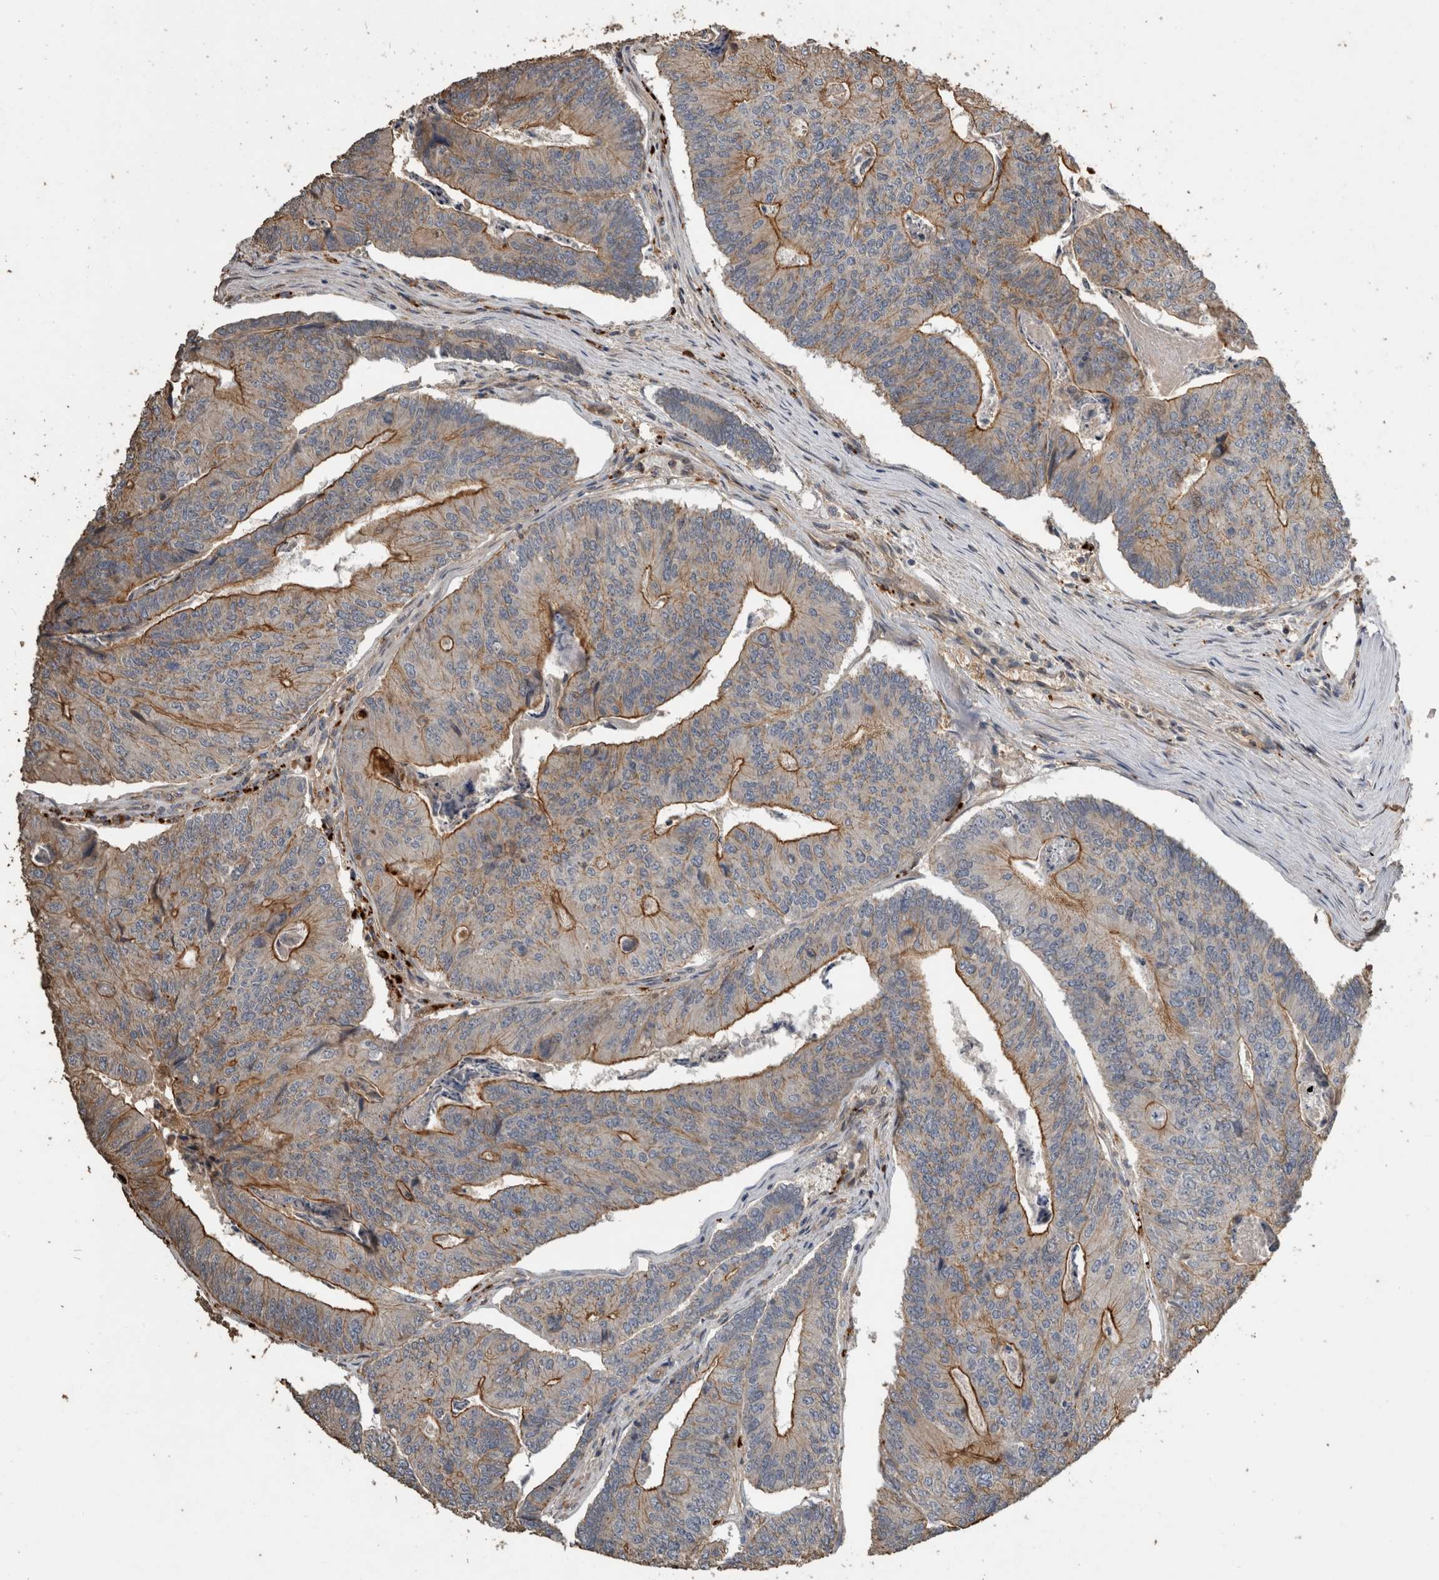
{"staining": {"intensity": "moderate", "quantity": "<25%", "location": "cytoplasmic/membranous"}, "tissue": "colorectal cancer", "cell_type": "Tumor cells", "image_type": "cancer", "snomed": [{"axis": "morphology", "description": "Adenocarcinoma, NOS"}, {"axis": "topography", "description": "Colon"}], "caption": "The photomicrograph reveals immunohistochemical staining of colorectal cancer (adenocarcinoma). There is moderate cytoplasmic/membranous staining is present in about <25% of tumor cells. Immunohistochemistry (ihc) stains the protein in brown and the nuclei are stained blue.", "gene": "RHPN1", "patient": {"sex": "female", "age": 67}}